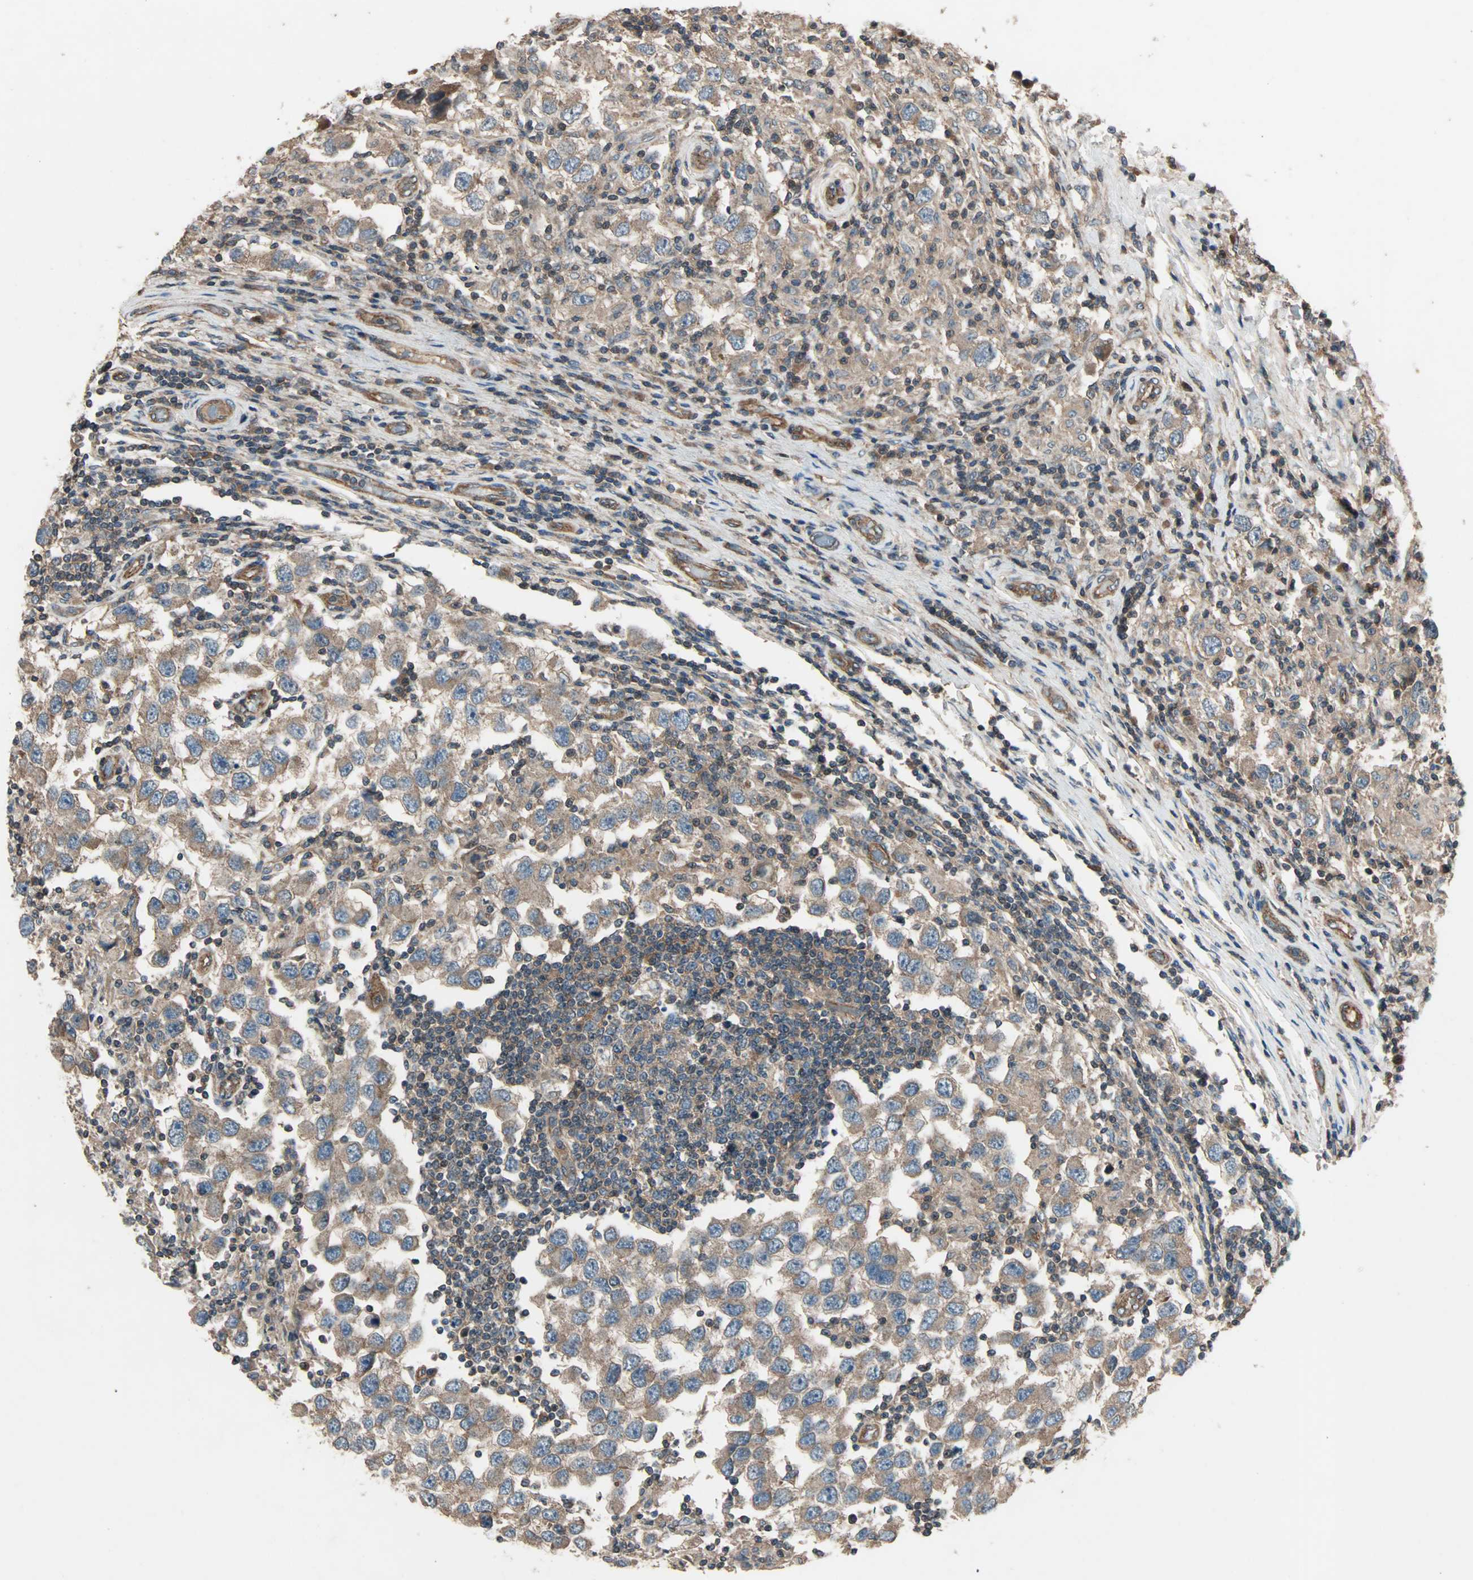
{"staining": {"intensity": "moderate", "quantity": ">75%", "location": "cytoplasmic/membranous"}, "tissue": "testis cancer", "cell_type": "Tumor cells", "image_type": "cancer", "snomed": [{"axis": "morphology", "description": "Carcinoma, Embryonal, NOS"}, {"axis": "topography", "description": "Testis"}], "caption": "IHC of human testis cancer (embryonal carcinoma) shows medium levels of moderate cytoplasmic/membranous staining in approximately >75% of tumor cells.", "gene": "GCK", "patient": {"sex": "male", "age": 21}}